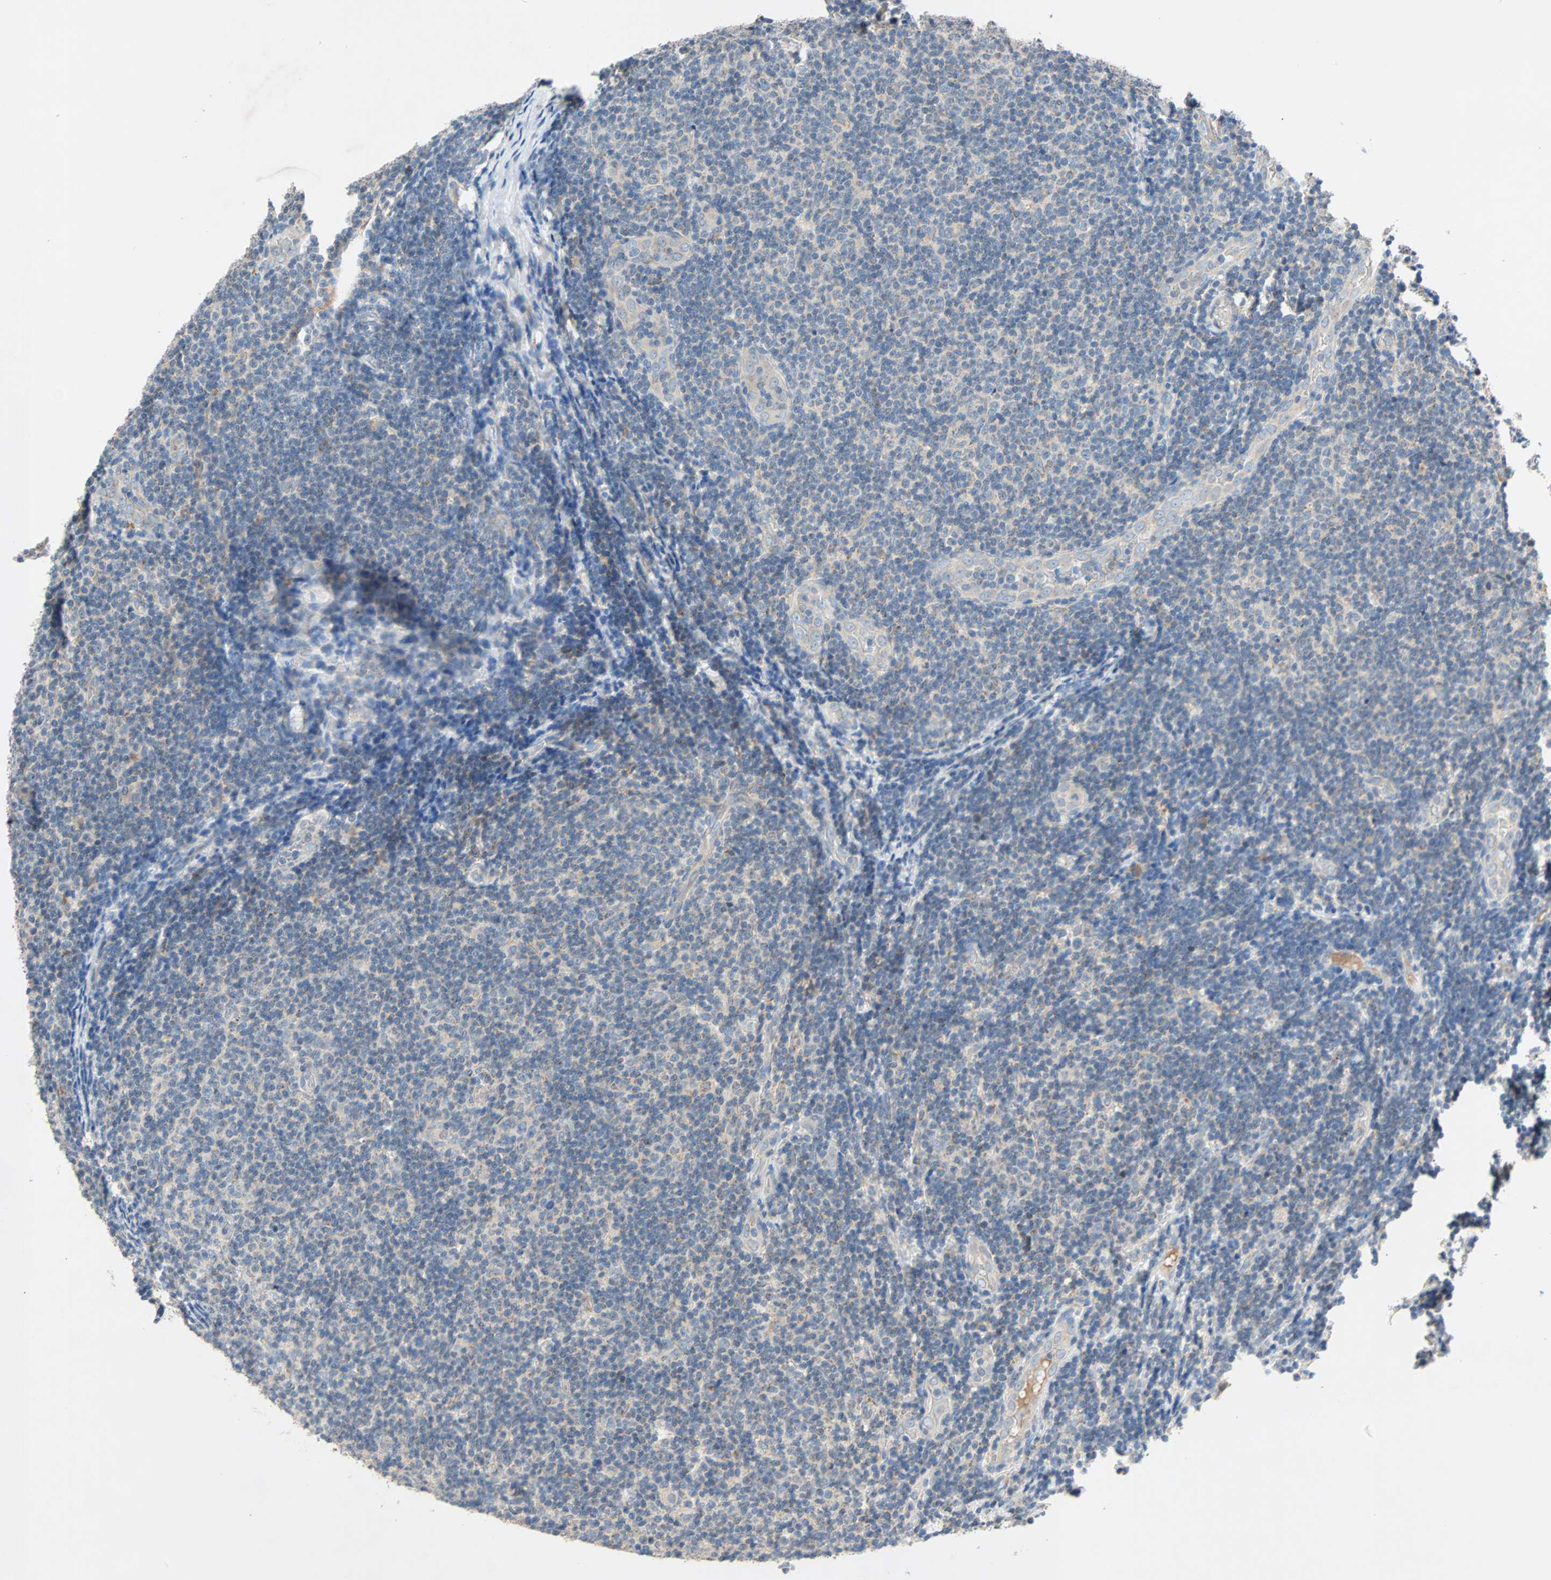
{"staining": {"intensity": "weak", "quantity": "25%-75%", "location": "cytoplasmic/membranous"}, "tissue": "lymphoma", "cell_type": "Tumor cells", "image_type": "cancer", "snomed": [{"axis": "morphology", "description": "Malignant lymphoma, non-Hodgkin's type, Low grade"}, {"axis": "topography", "description": "Lymph node"}], "caption": "Malignant lymphoma, non-Hodgkin's type (low-grade) stained with a brown dye reveals weak cytoplasmic/membranous positive staining in approximately 25%-75% of tumor cells.", "gene": "XYLT1", "patient": {"sex": "male", "age": 83}}